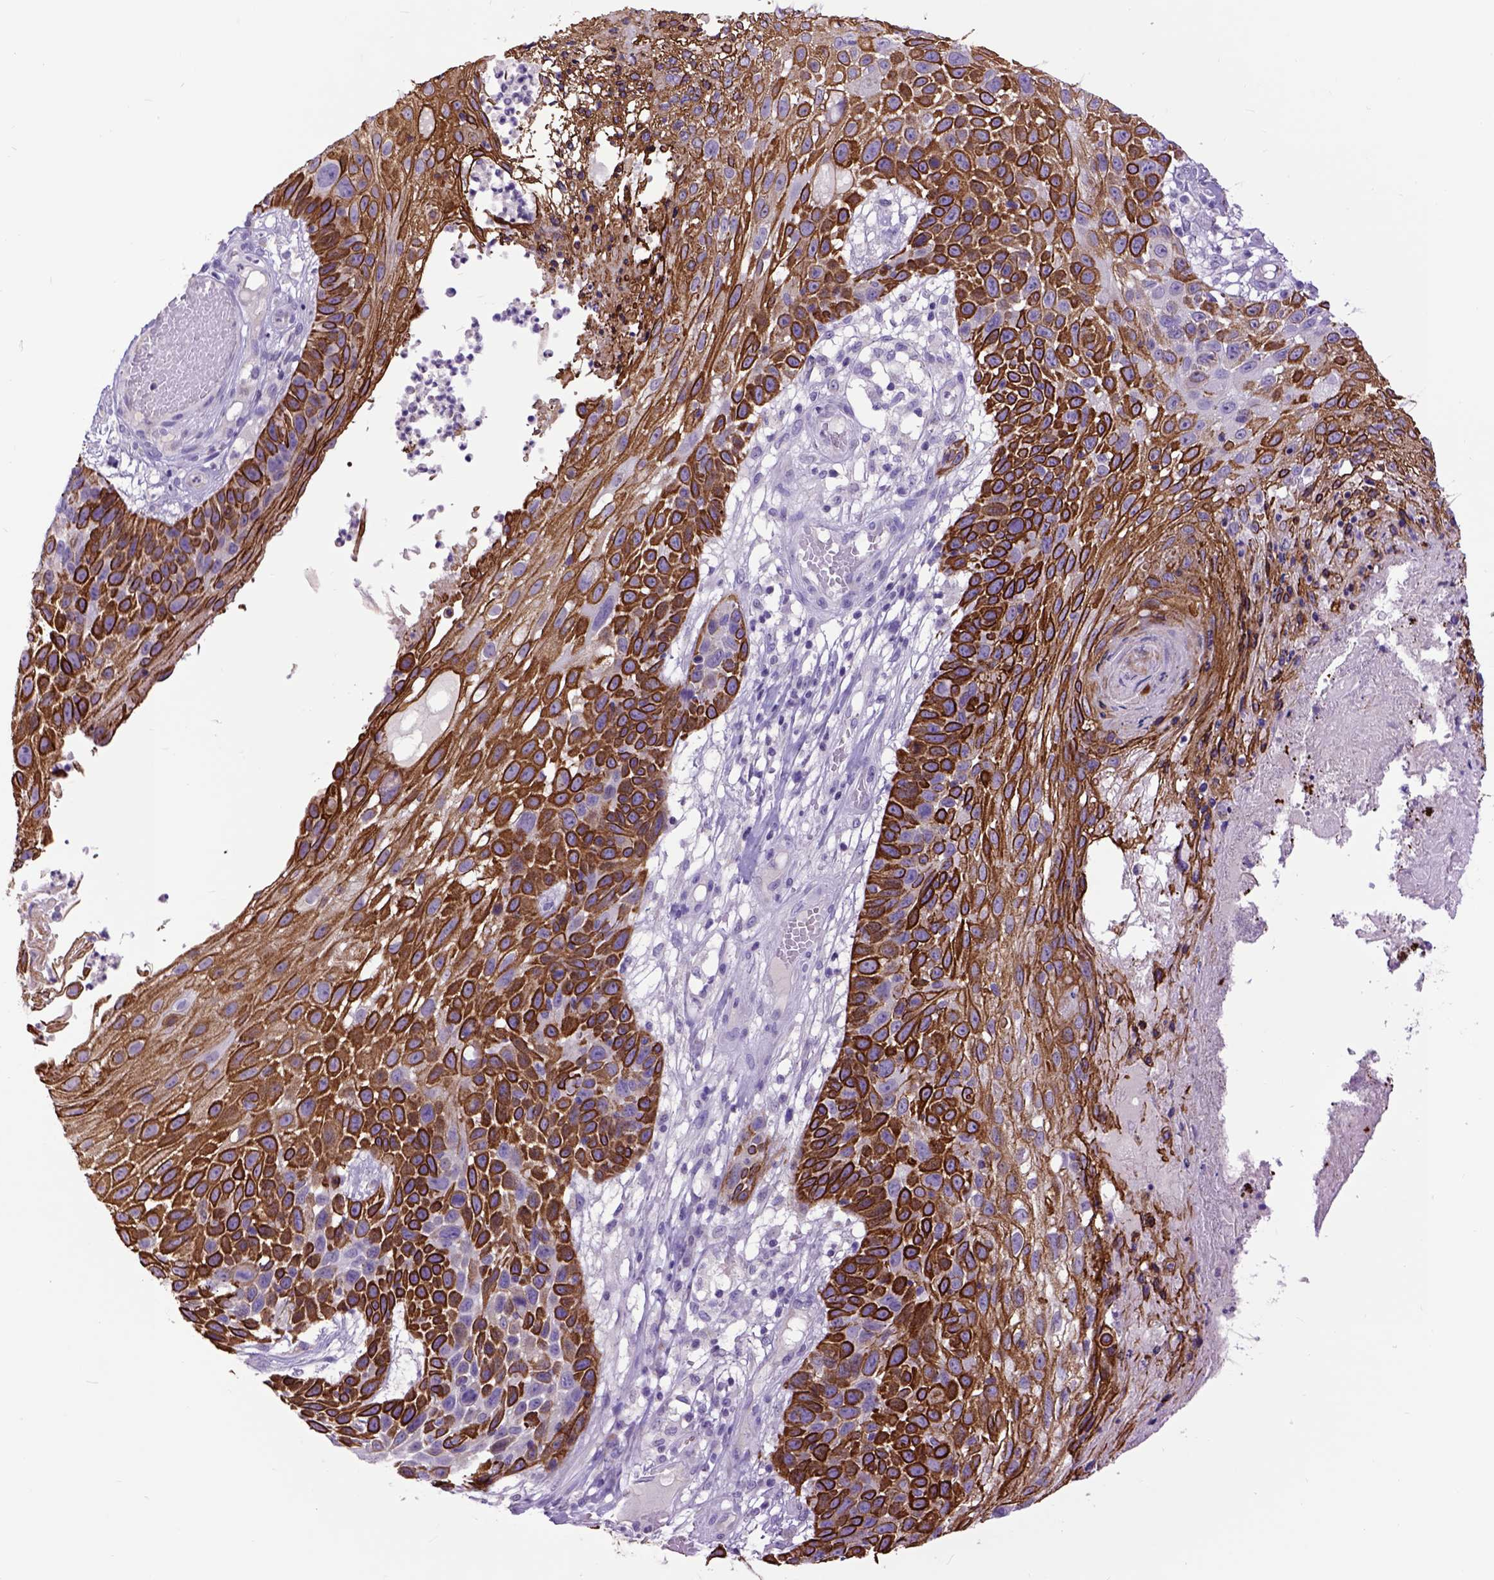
{"staining": {"intensity": "strong", "quantity": ">75%", "location": "cytoplasmic/membranous"}, "tissue": "skin cancer", "cell_type": "Tumor cells", "image_type": "cancer", "snomed": [{"axis": "morphology", "description": "Squamous cell carcinoma, NOS"}, {"axis": "topography", "description": "Skin"}], "caption": "DAB immunohistochemical staining of human skin cancer (squamous cell carcinoma) demonstrates strong cytoplasmic/membranous protein positivity in approximately >75% of tumor cells.", "gene": "RAB25", "patient": {"sex": "male", "age": 92}}